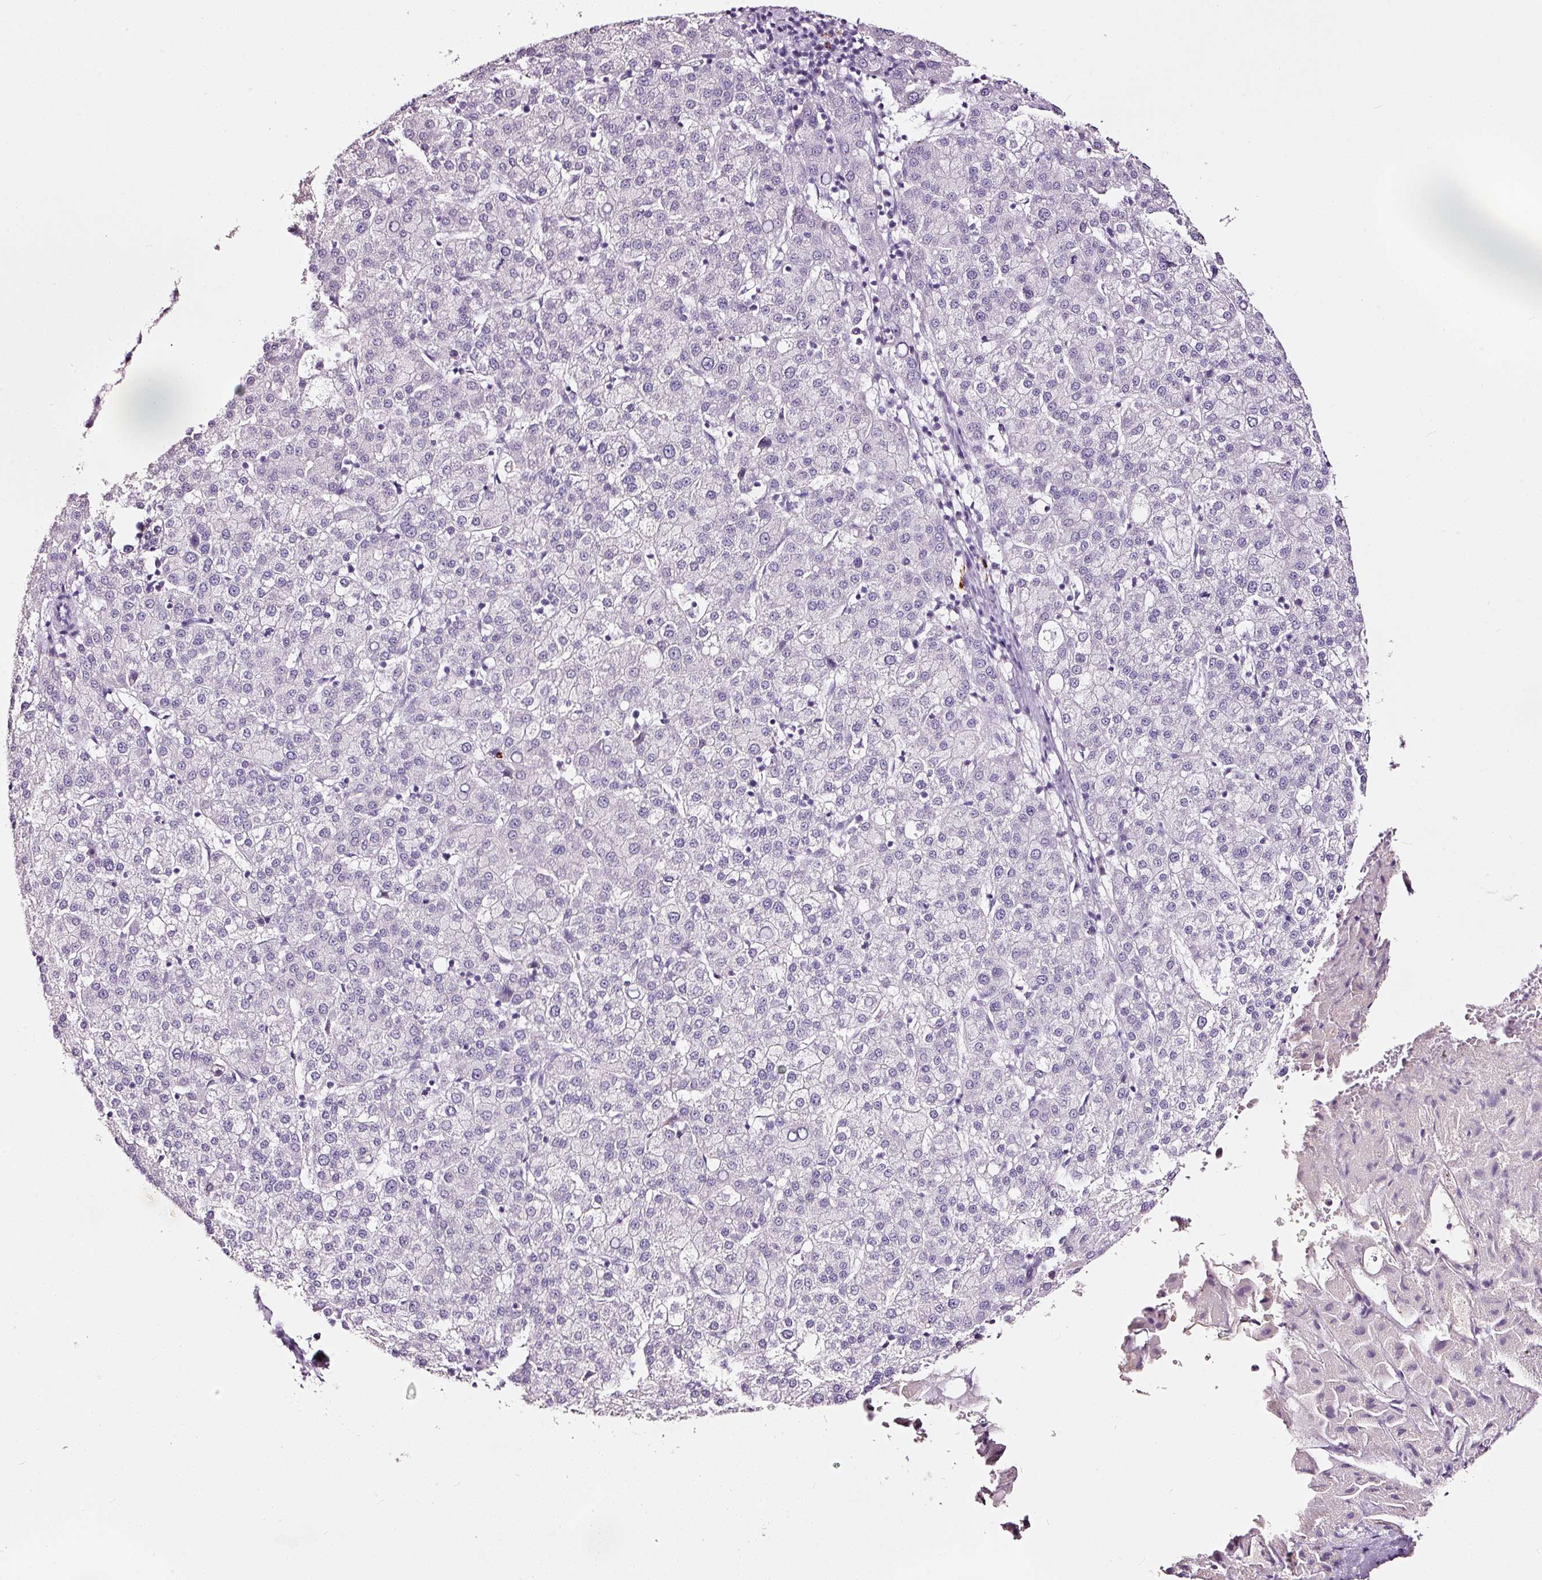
{"staining": {"intensity": "negative", "quantity": "none", "location": "none"}, "tissue": "liver cancer", "cell_type": "Tumor cells", "image_type": "cancer", "snomed": [{"axis": "morphology", "description": "Carcinoma, Hepatocellular, NOS"}, {"axis": "topography", "description": "Liver"}], "caption": "Immunohistochemistry photomicrograph of neoplastic tissue: human hepatocellular carcinoma (liver) stained with DAB shows no significant protein expression in tumor cells.", "gene": "LAMP3", "patient": {"sex": "female", "age": 58}}